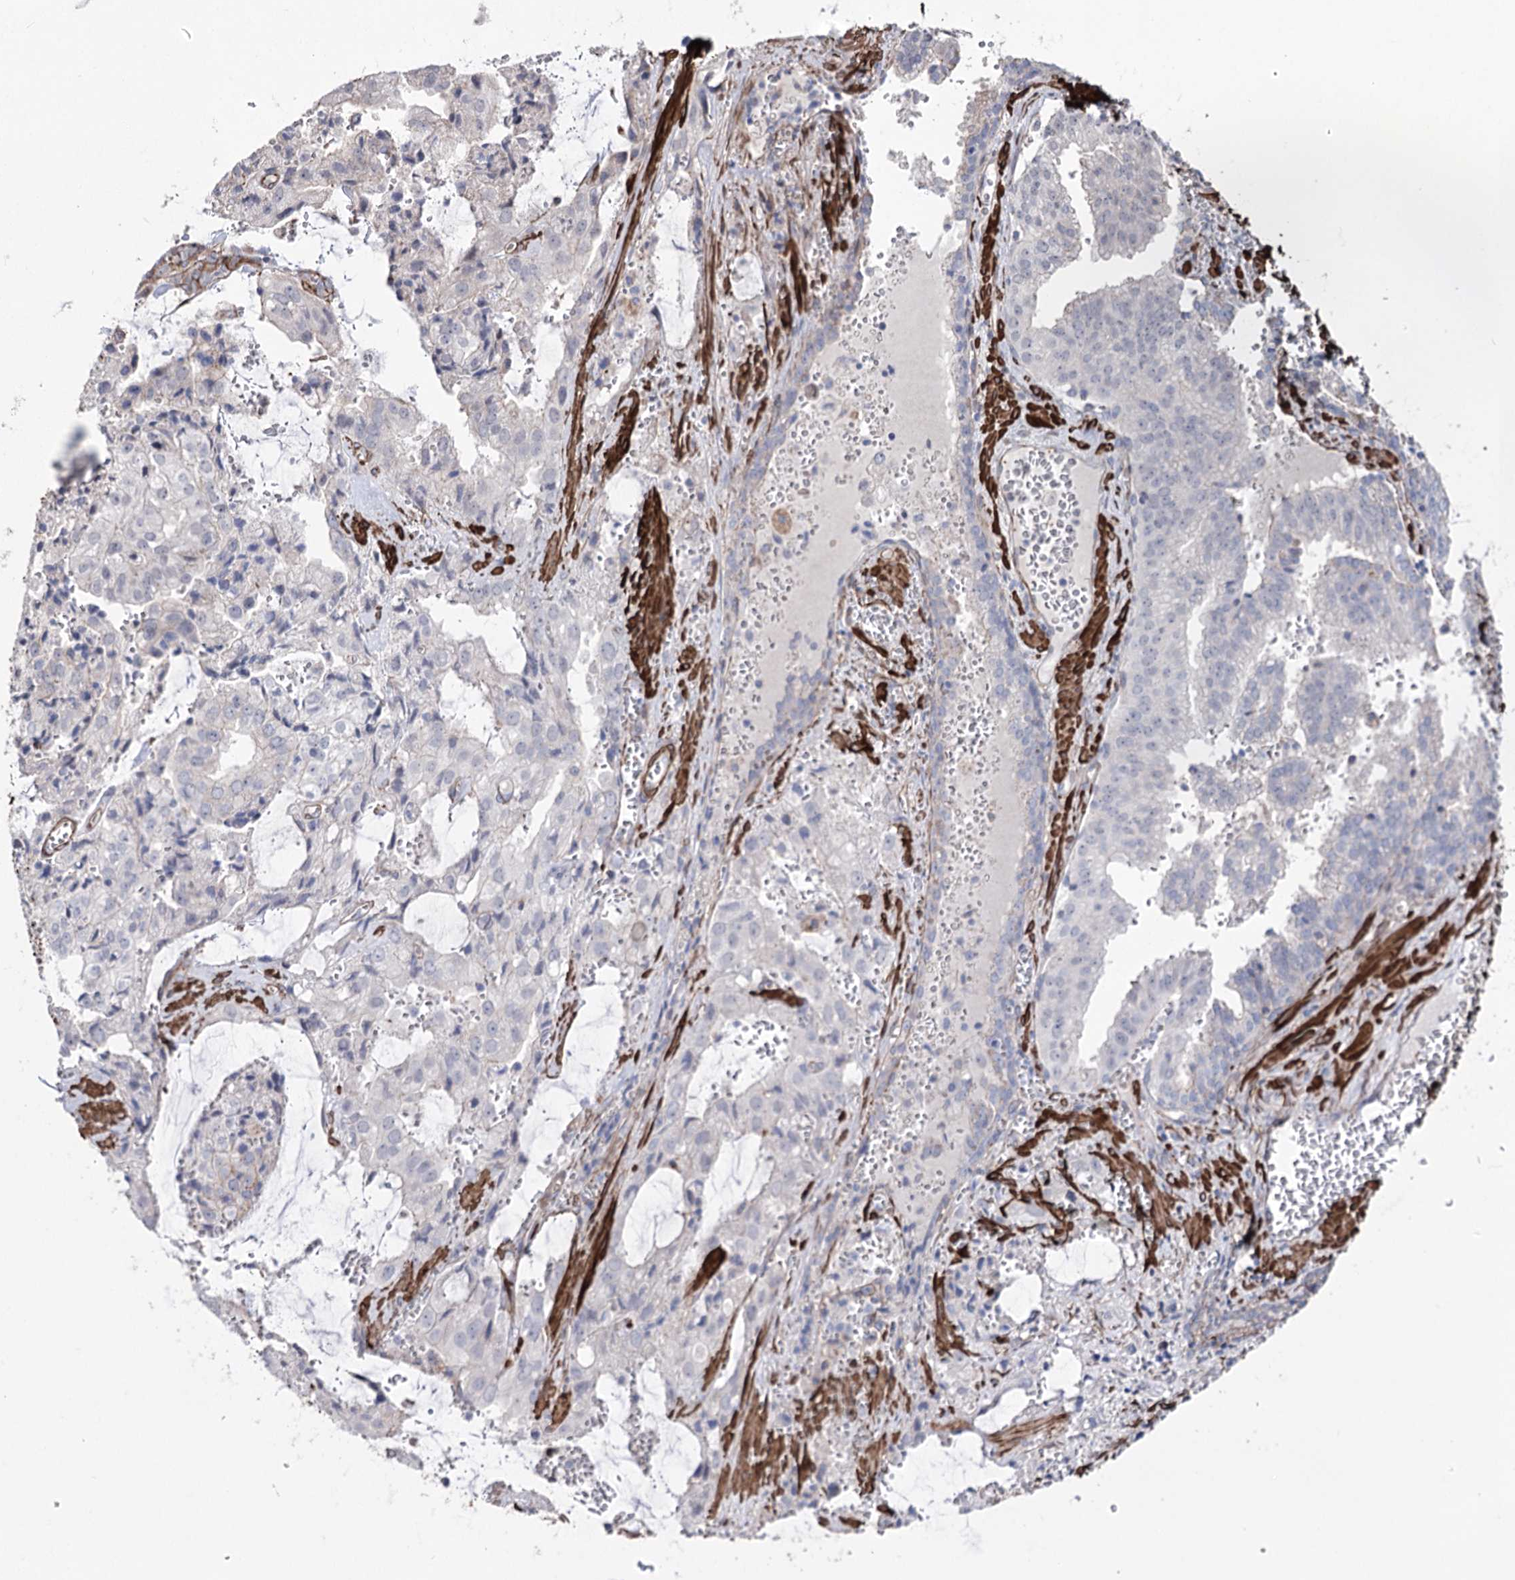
{"staining": {"intensity": "negative", "quantity": "none", "location": "none"}, "tissue": "prostate cancer", "cell_type": "Tumor cells", "image_type": "cancer", "snomed": [{"axis": "morphology", "description": "Adenocarcinoma, High grade"}, {"axis": "topography", "description": "Prostate"}], "caption": "High magnification brightfield microscopy of prostate cancer stained with DAB (3,3'-diaminobenzidine) (brown) and counterstained with hematoxylin (blue): tumor cells show no significant expression.", "gene": "ARHGAP20", "patient": {"sex": "male", "age": 68}}